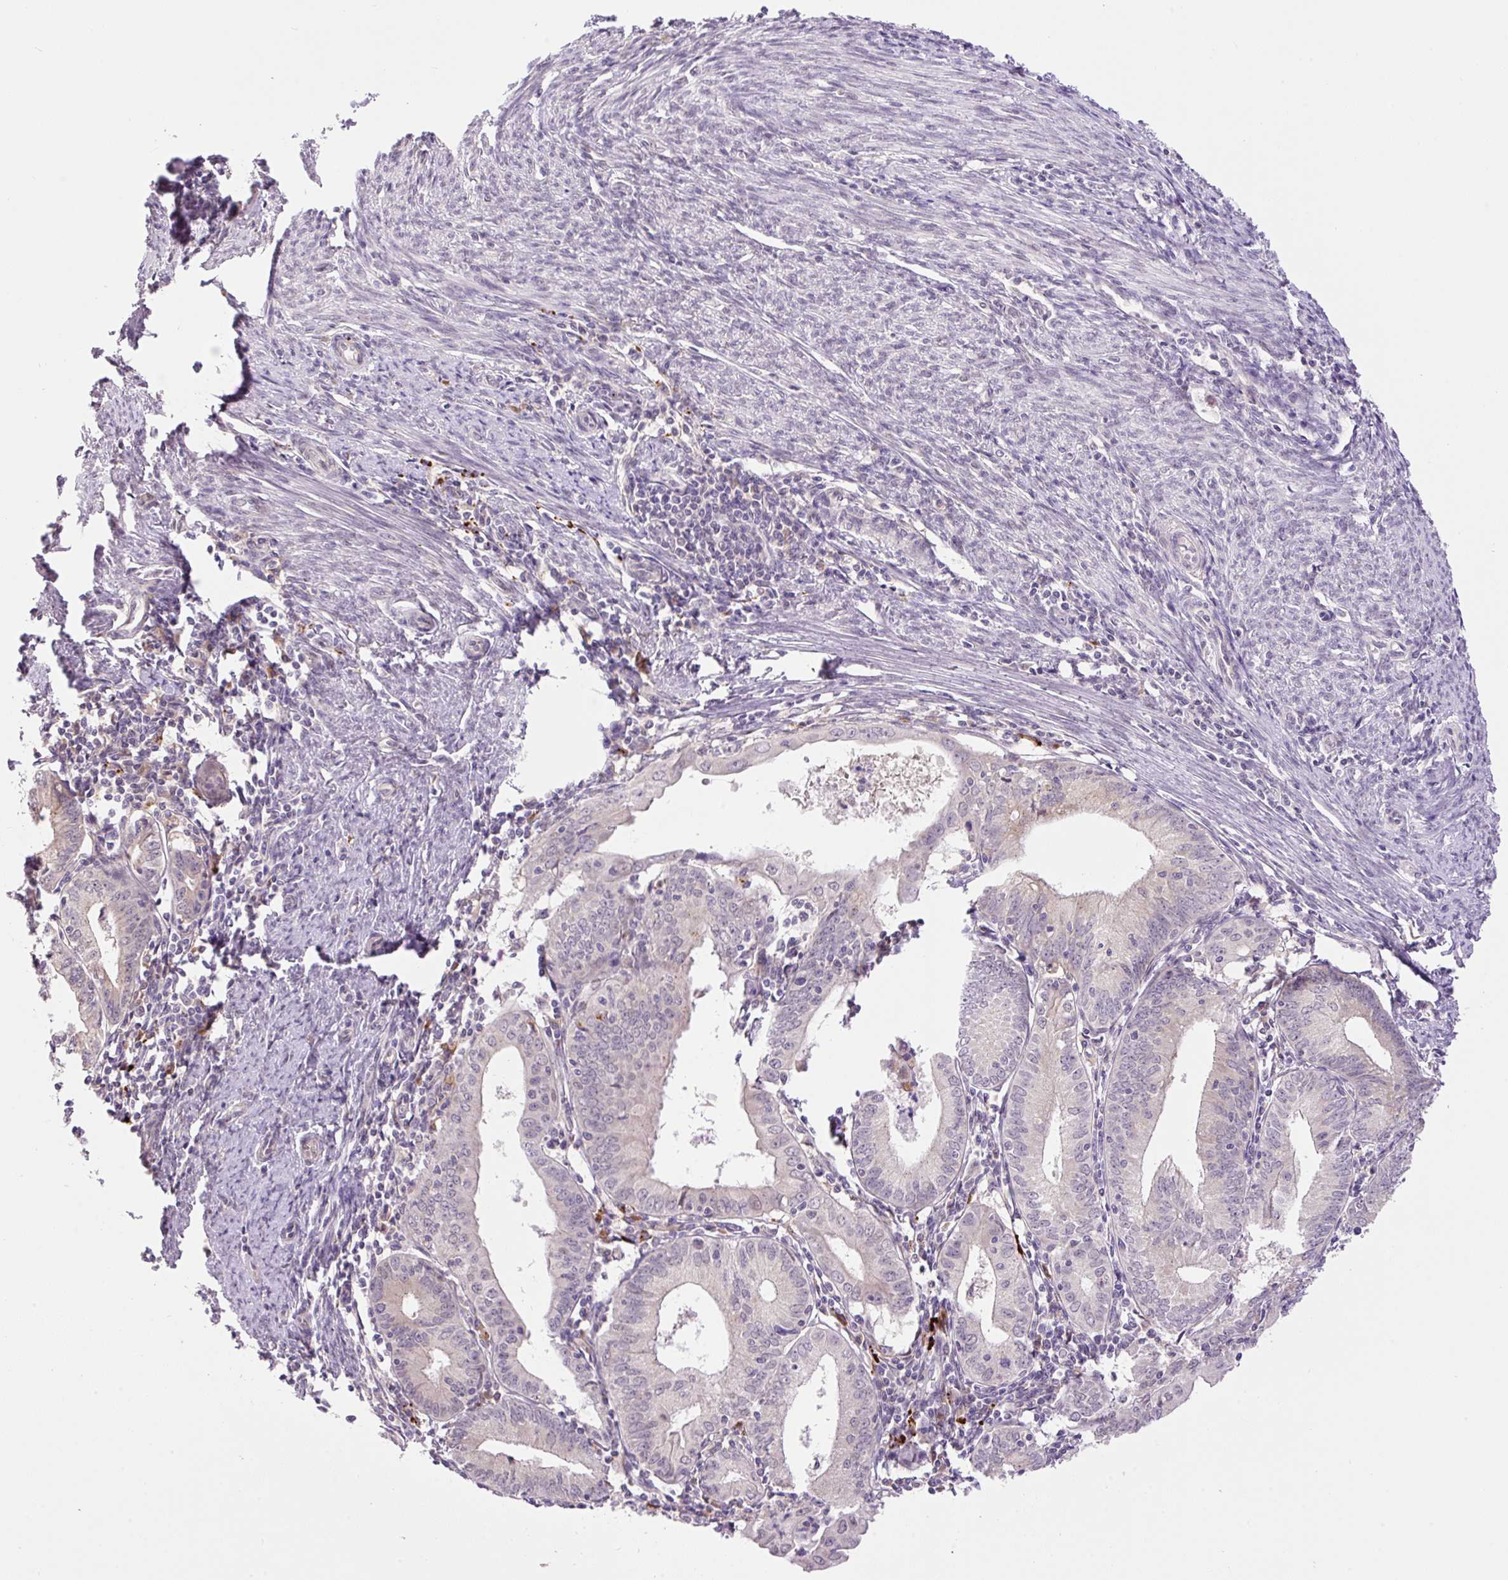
{"staining": {"intensity": "negative", "quantity": "none", "location": "none"}, "tissue": "endometrial cancer", "cell_type": "Tumor cells", "image_type": "cancer", "snomed": [{"axis": "morphology", "description": "Adenocarcinoma, NOS"}, {"axis": "topography", "description": "Endometrium"}], "caption": "Endometrial cancer was stained to show a protein in brown. There is no significant staining in tumor cells.", "gene": "HABP4", "patient": {"sex": "female", "age": 60}}